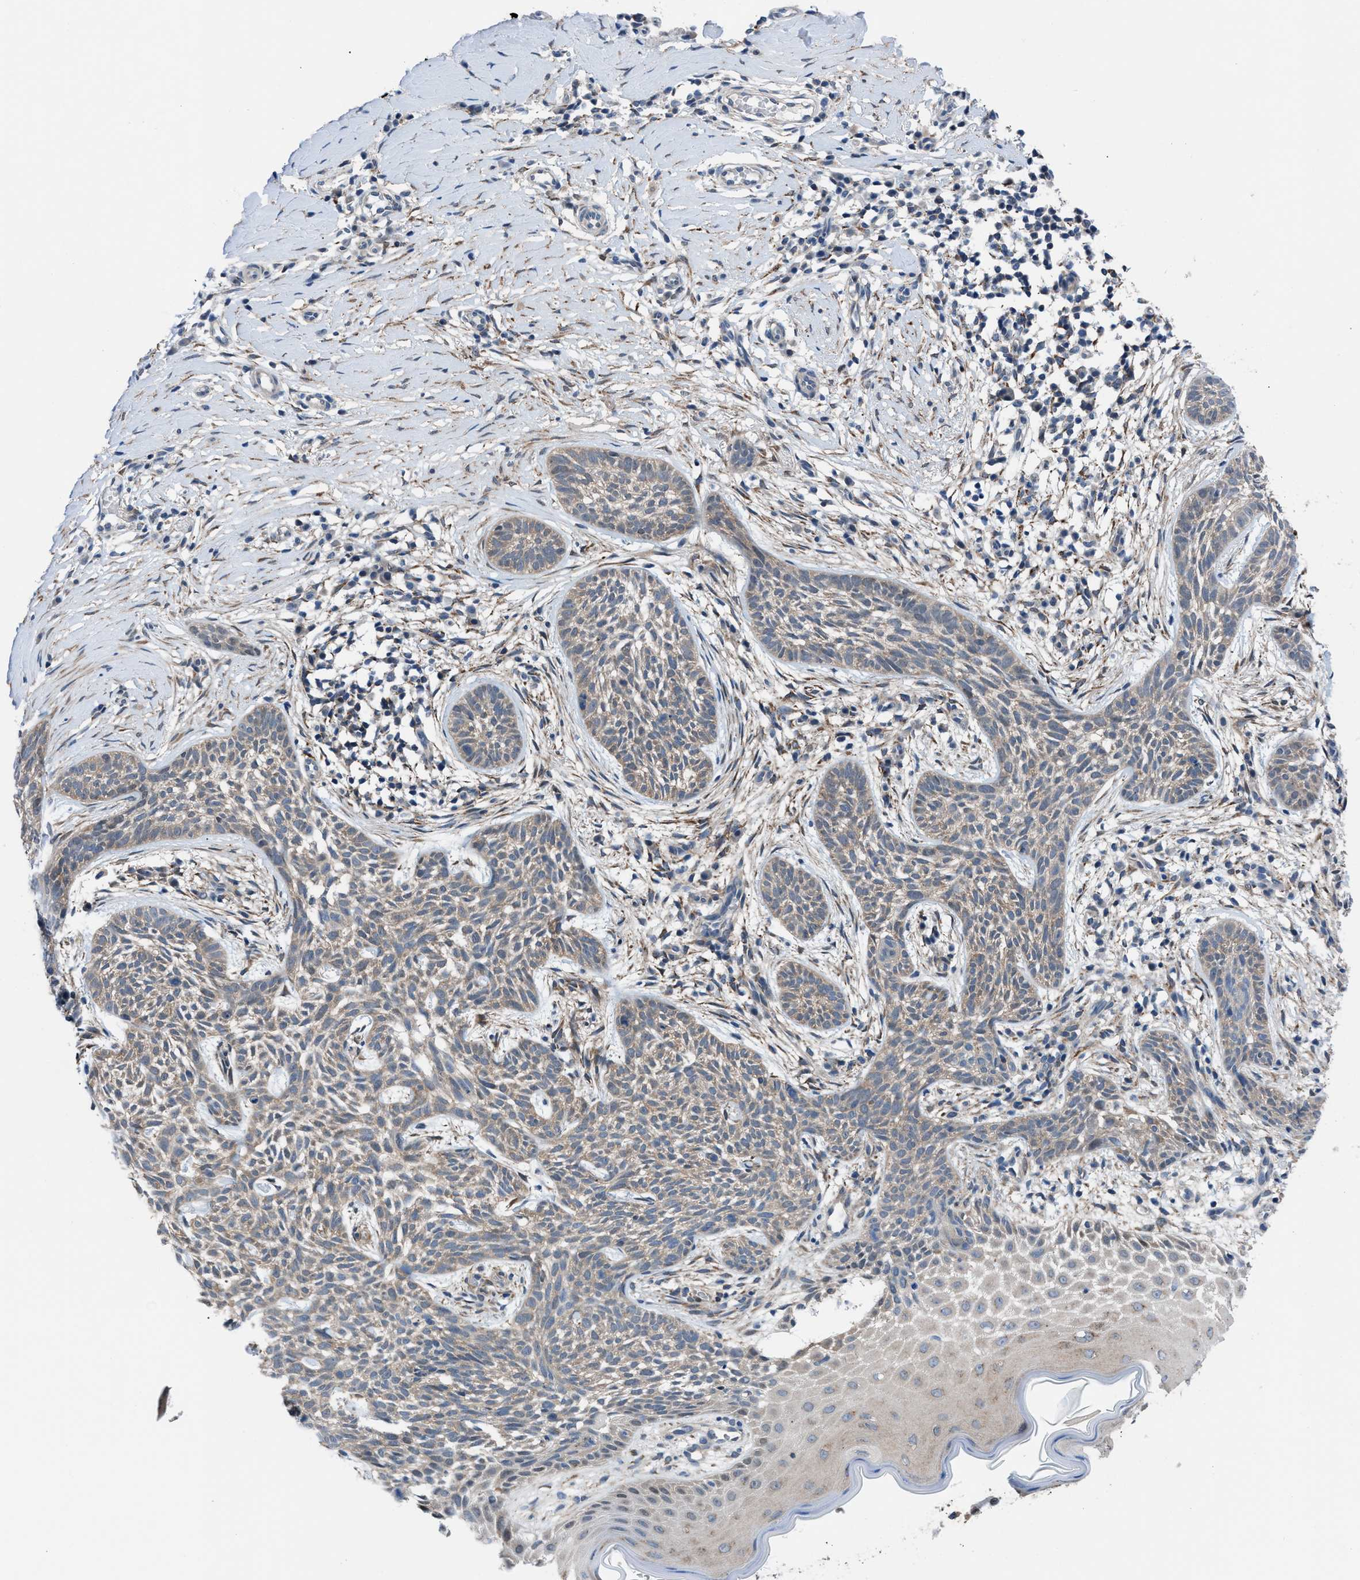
{"staining": {"intensity": "weak", "quantity": ">75%", "location": "cytoplasmic/membranous"}, "tissue": "skin cancer", "cell_type": "Tumor cells", "image_type": "cancer", "snomed": [{"axis": "morphology", "description": "Basal cell carcinoma"}, {"axis": "topography", "description": "Skin"}], "caption": "Skin basal cell carcinoma was stained to show a protein in brown. There is low levels of weak cytoplasmic/membranous positivity in approximately >75% of tumor cells.", "gene": "TMEM45B", "patient": {"sex": "female", "age": 59}}